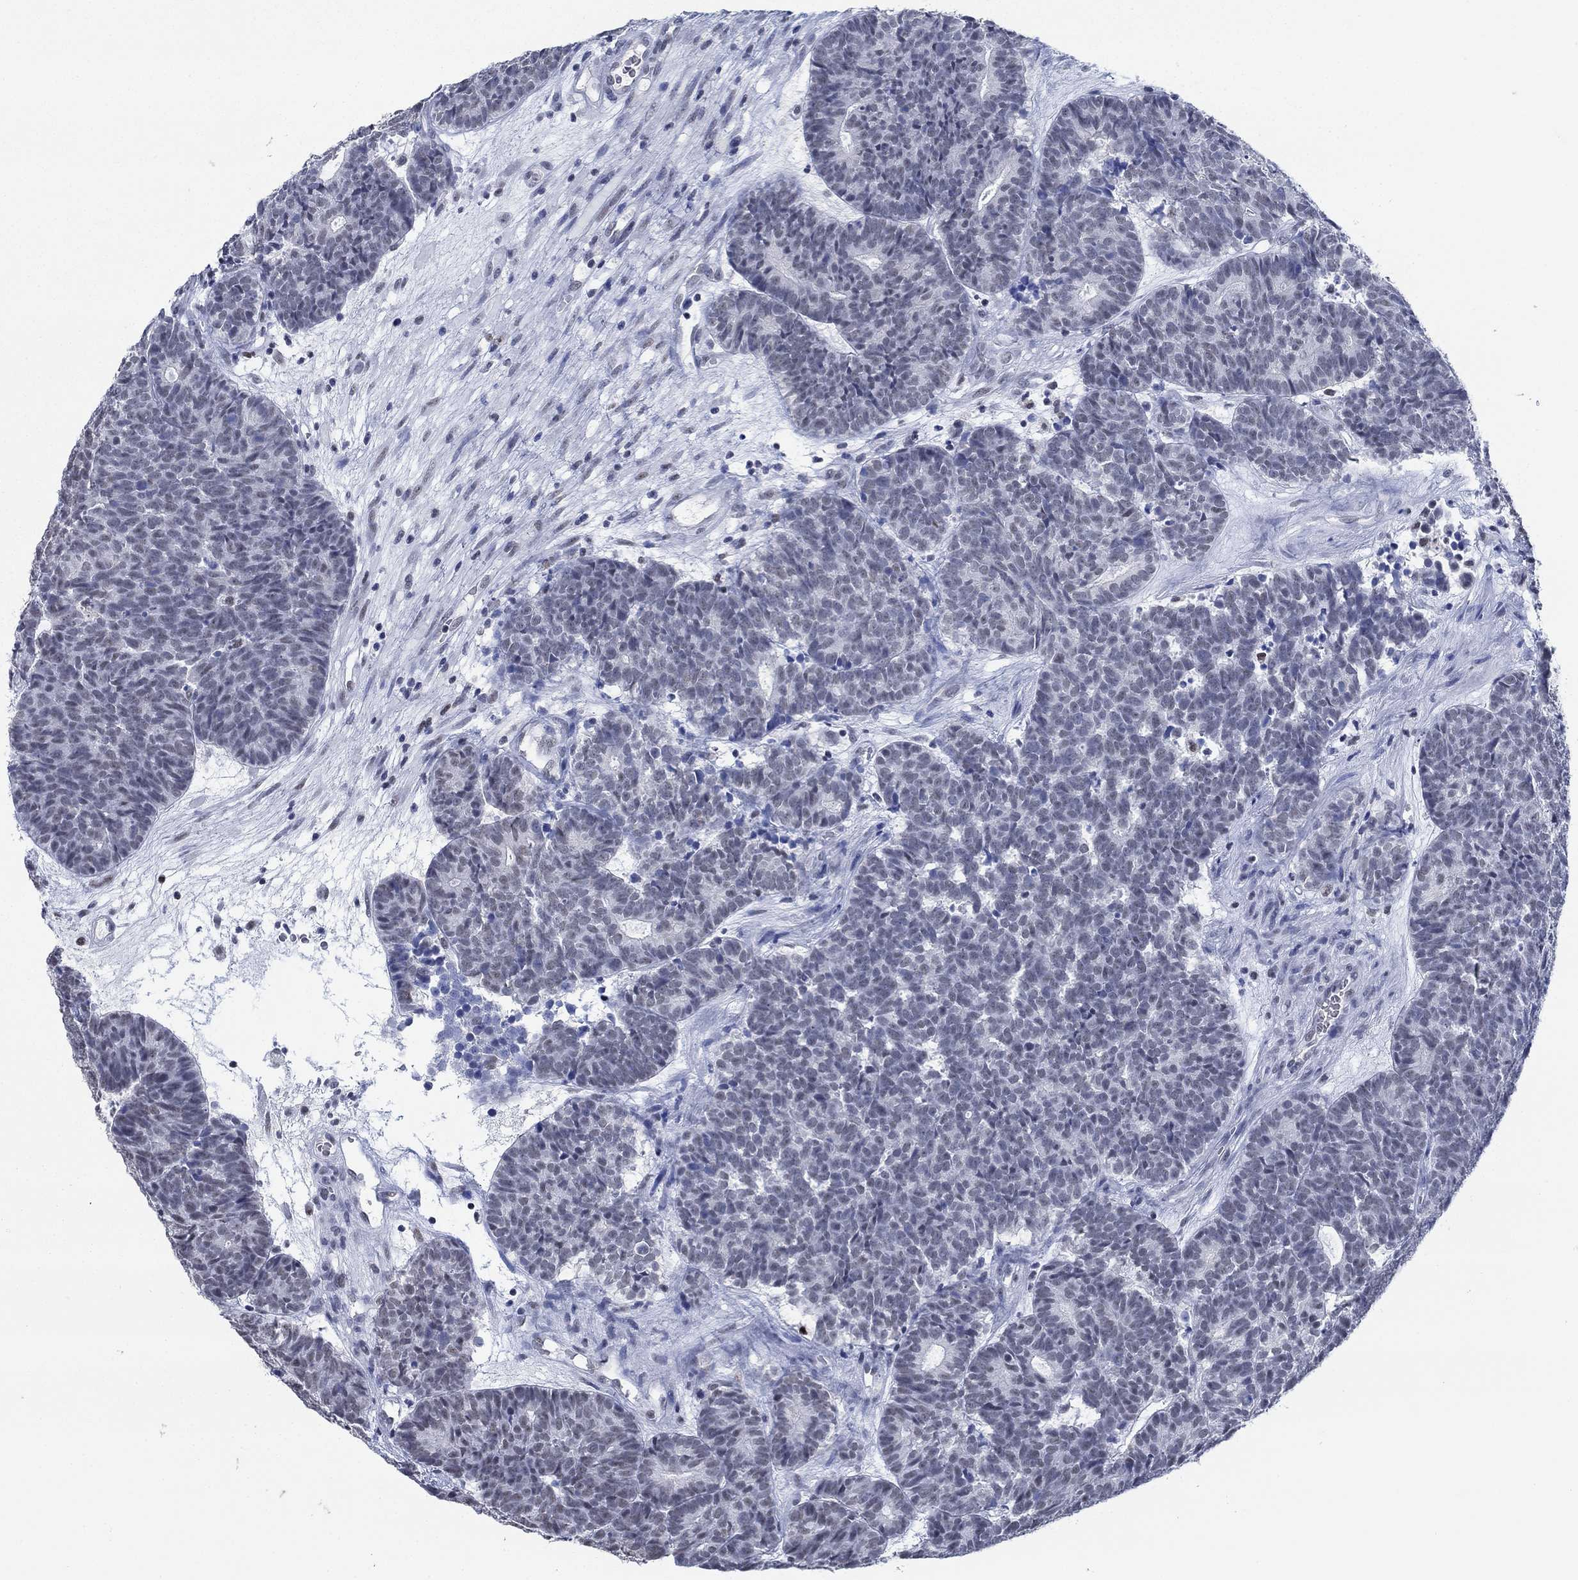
{"staining": {"intensity": "negative", "quantity": "none", "location": "none"}, "tissue": "head and neck cancer", "cell_type": "Tumor cells", "image_type": "cancer", "snomed": [{"axis": "morphology", "description": "Adenocarcinoma, NOS"}, {"axis": "topography", "description": "Head-Neck"}], "caption": "Immunohistochemistry of head and neck adenocarcinoma demonstrates no staining in tumor cells.", "gene": "PPP1R17", "patient": {"sex": "female", "age": 81}}